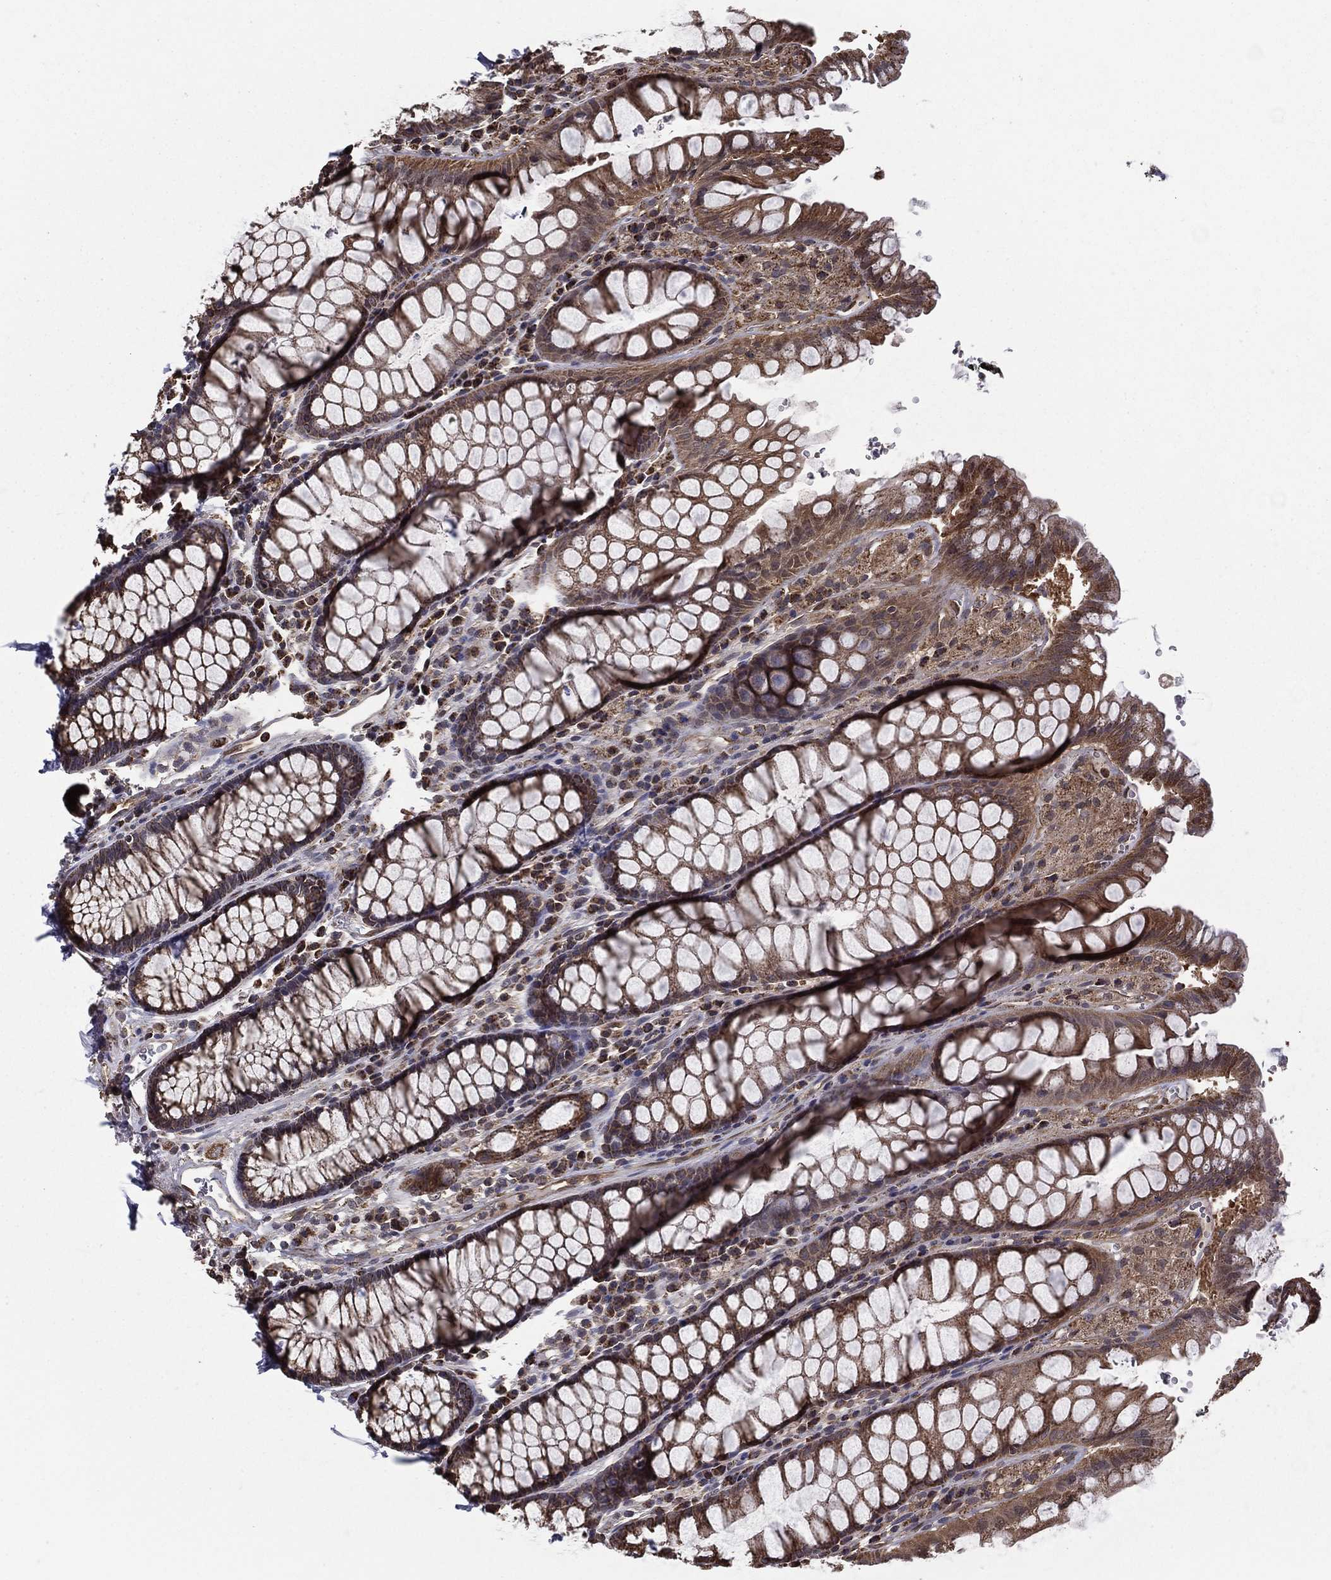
{"staining": {"intensity": "moderate", "quantity": "25%-75%", "location": "cytoplasmic/membranous"}, "tissue": "rectum", "cell_type": "Glandular cells", "image_type": "normal", "snomed": [{"axis": "morphology", "description": "Normal tissue, NOS"}, {"axis": "topography", "description": "Rectum"}], "caption": "Moderate cytoplasmic/membranous staining is present in about 25%-75% of glandular cells in unremarkable rectum.", "gene": "ENSG00000288684", "patient": {"sex": "female", "age": 68}}